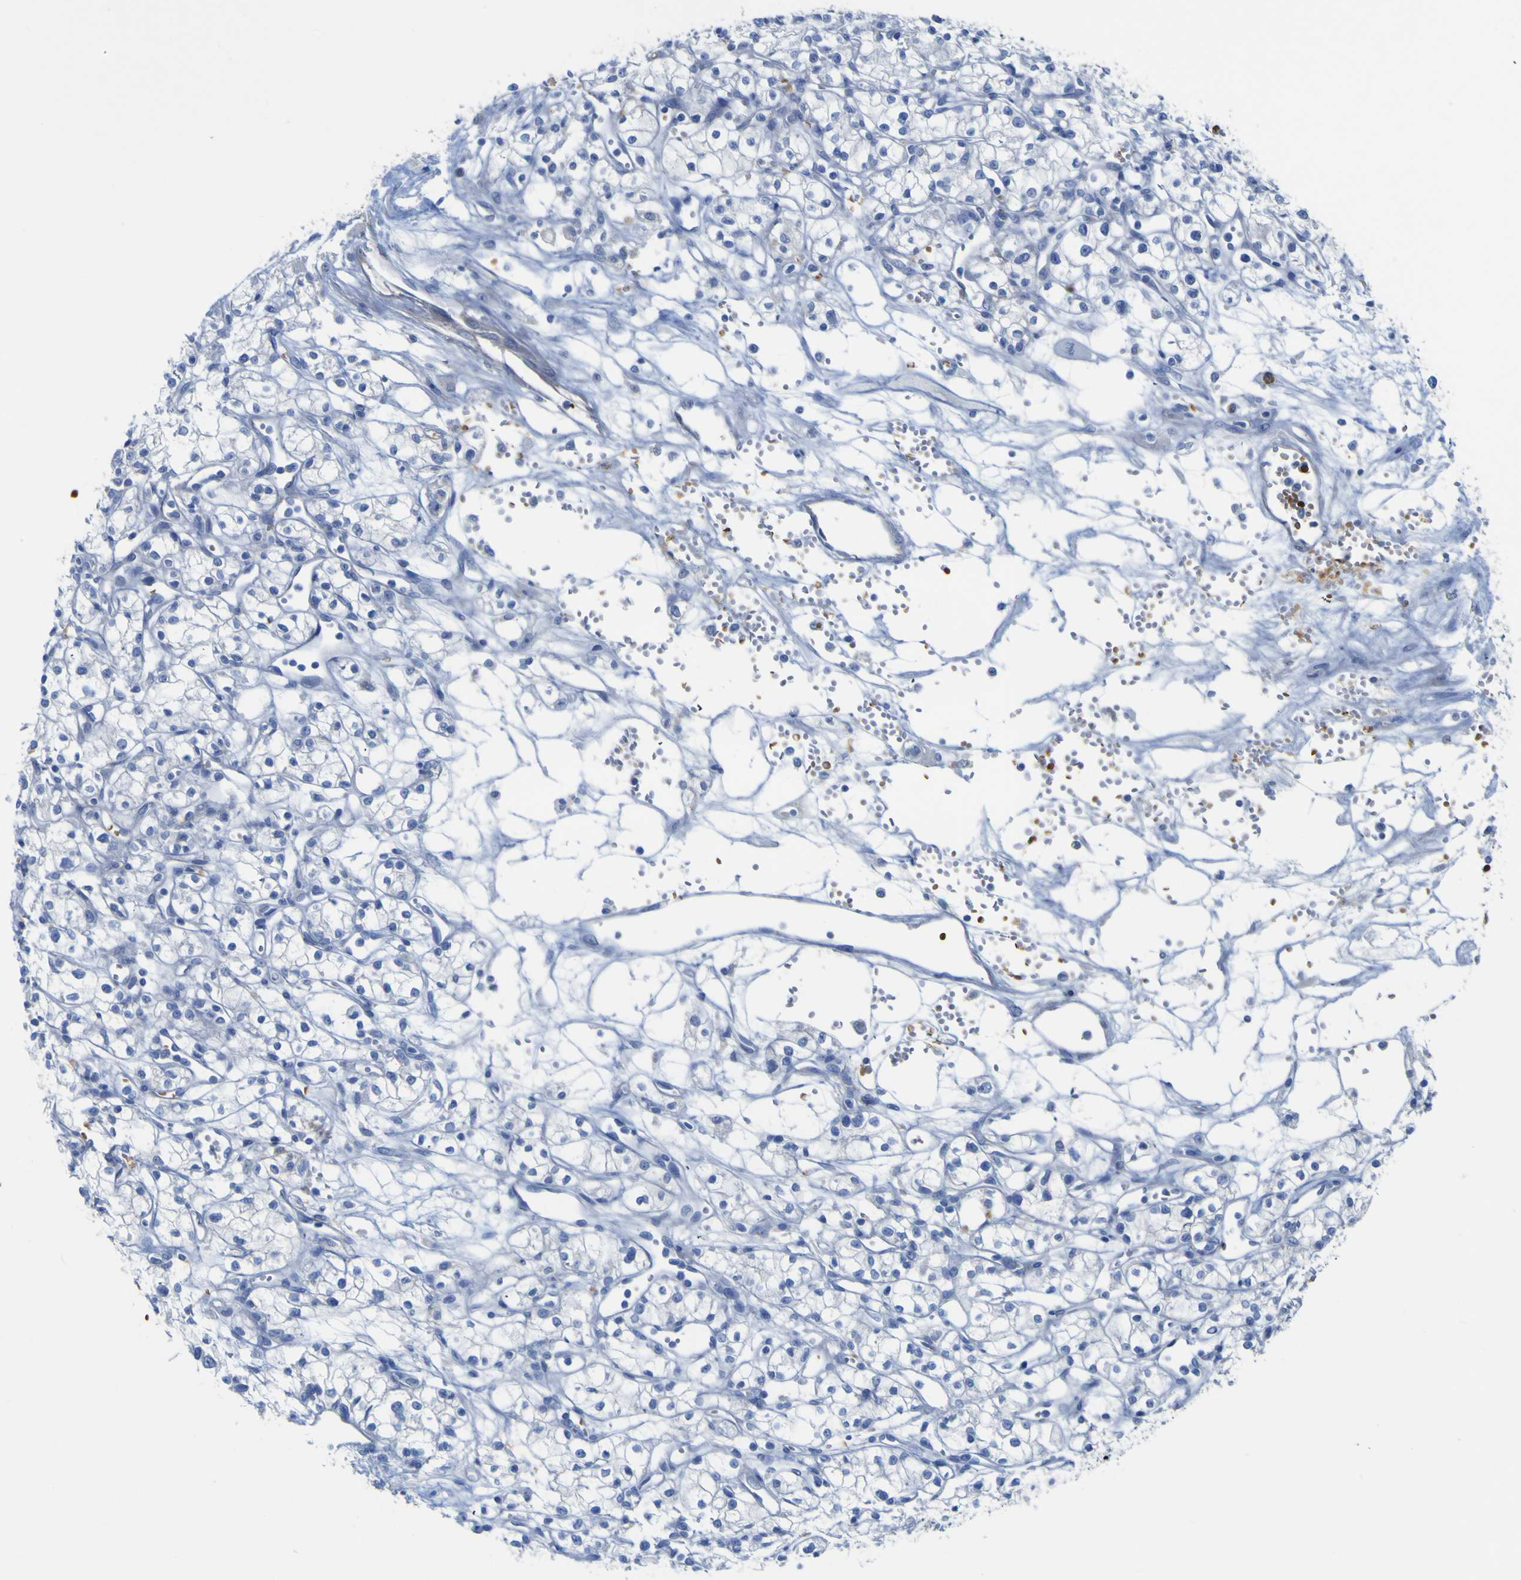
{"staining": {"intensity": "negative", "quantity": "none", "location": "none"}, "tissue": "renal cancer", "cell_type": "Tumor cells", "image_type": "cancer", "snomed": [{"axis": "morphology", "description": "Normal tissue, NOS"}, {"axis": "morphology", "description": "Adenocarcinoma, NOS"}, {"axis": "topography", "description": "Kidney"}], "caption": "Immunohistochemical staining of human renal cancer (adenocarcinoma) reveals no significant staining in tumor cells.", "gene": "GCM1", "patient": {"sex": "male", "age": 59}}